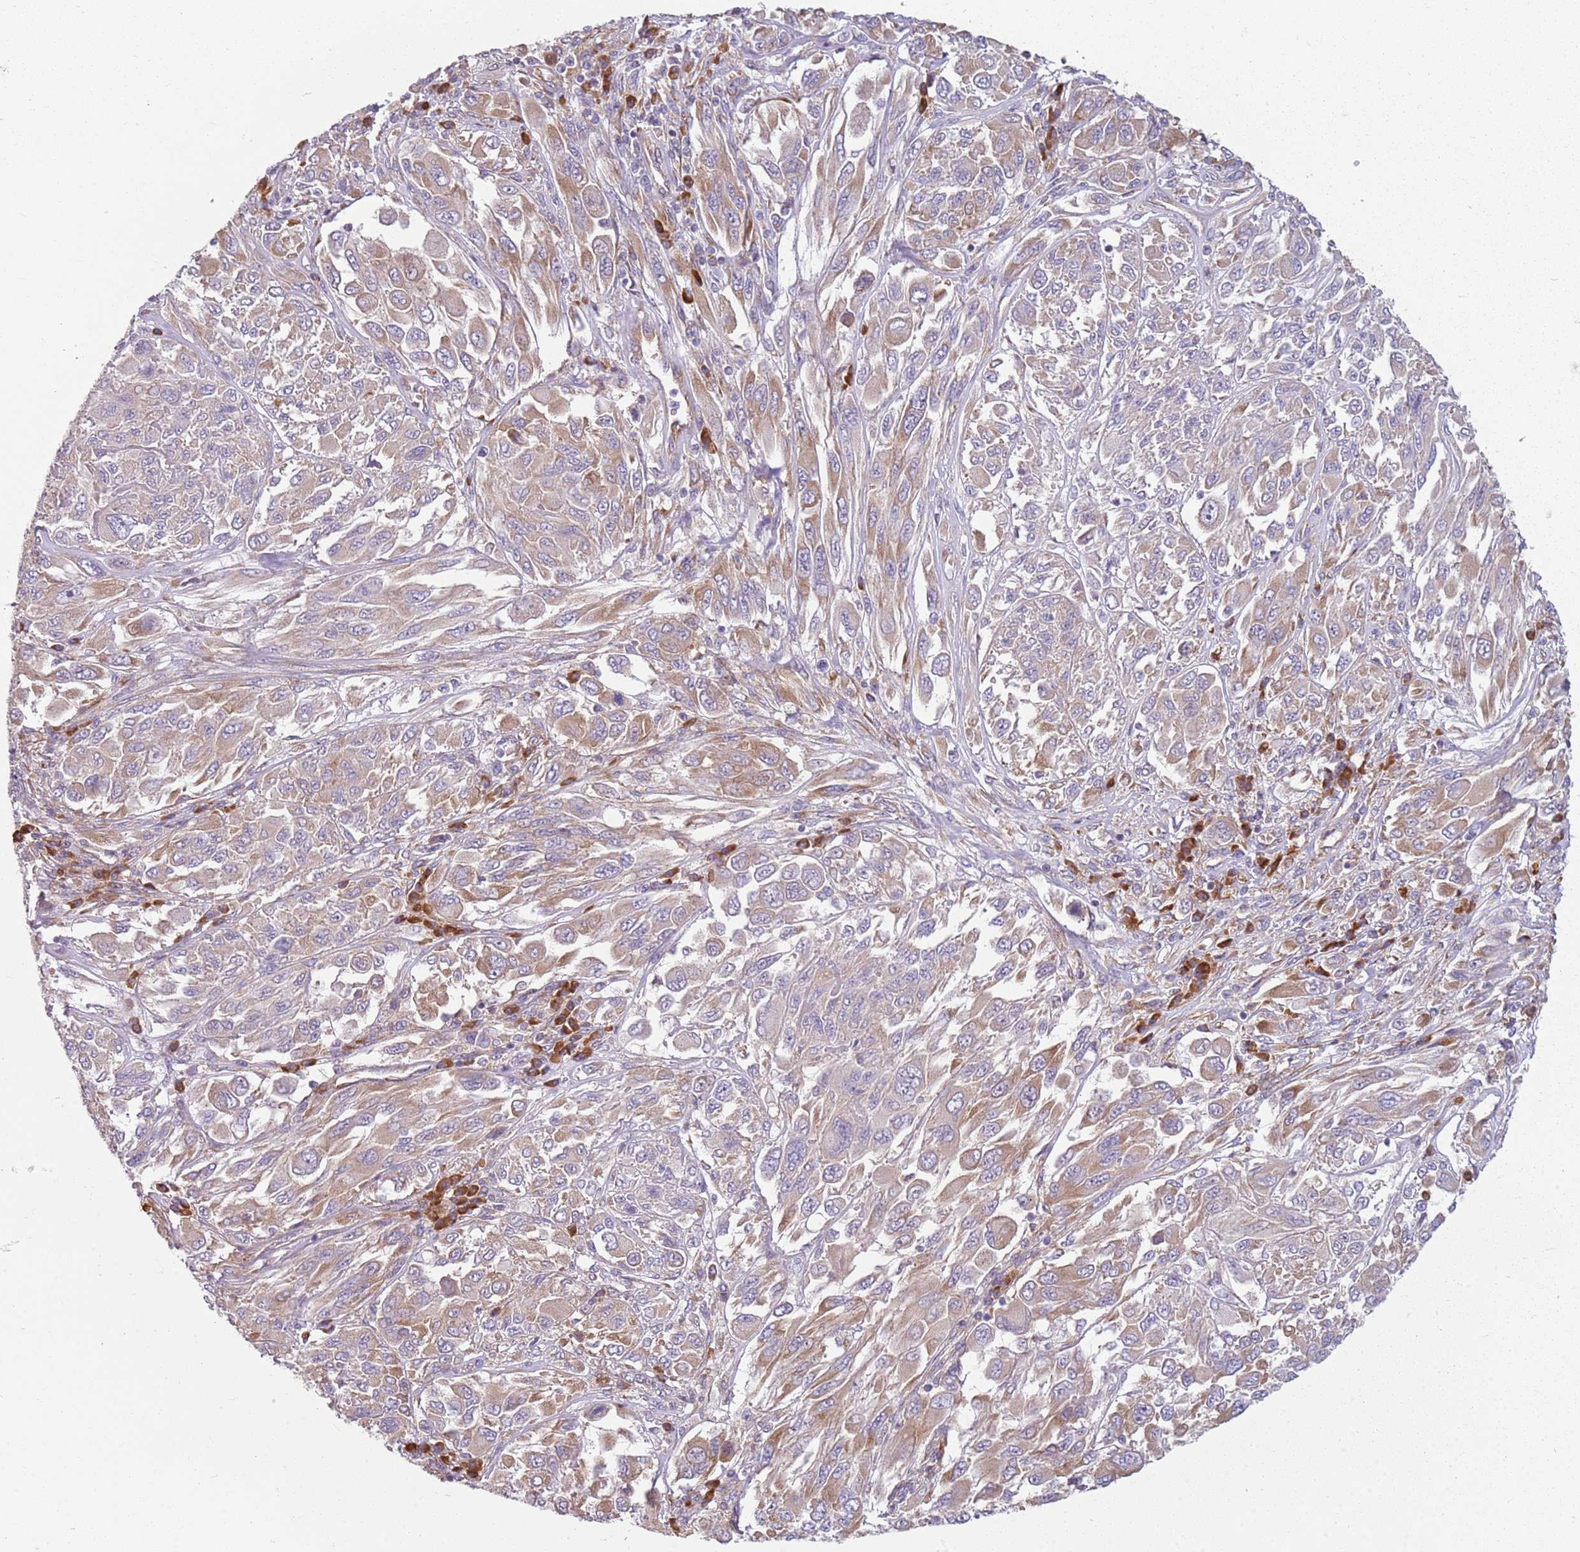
{"staining": {"intensity": "moderate", "quantity": "<25%", "location": "cytoplasmic/membranous"}, "tissue": "melanoma", "cell_type": "Tumor cells", "image_type": "cancer", "snomed": [{"axis": "morphology", "description": "Malignant melanoma, NOS"}, {"axis": "topography", "description": "Skin"}], "caption": "Moderate cytoplasmic/membranous staining is identified in approximately <25% of tumor cells in malignant melanoma.", "gene": "RPS28", "patient": {"sex": "female", "age": 91}}